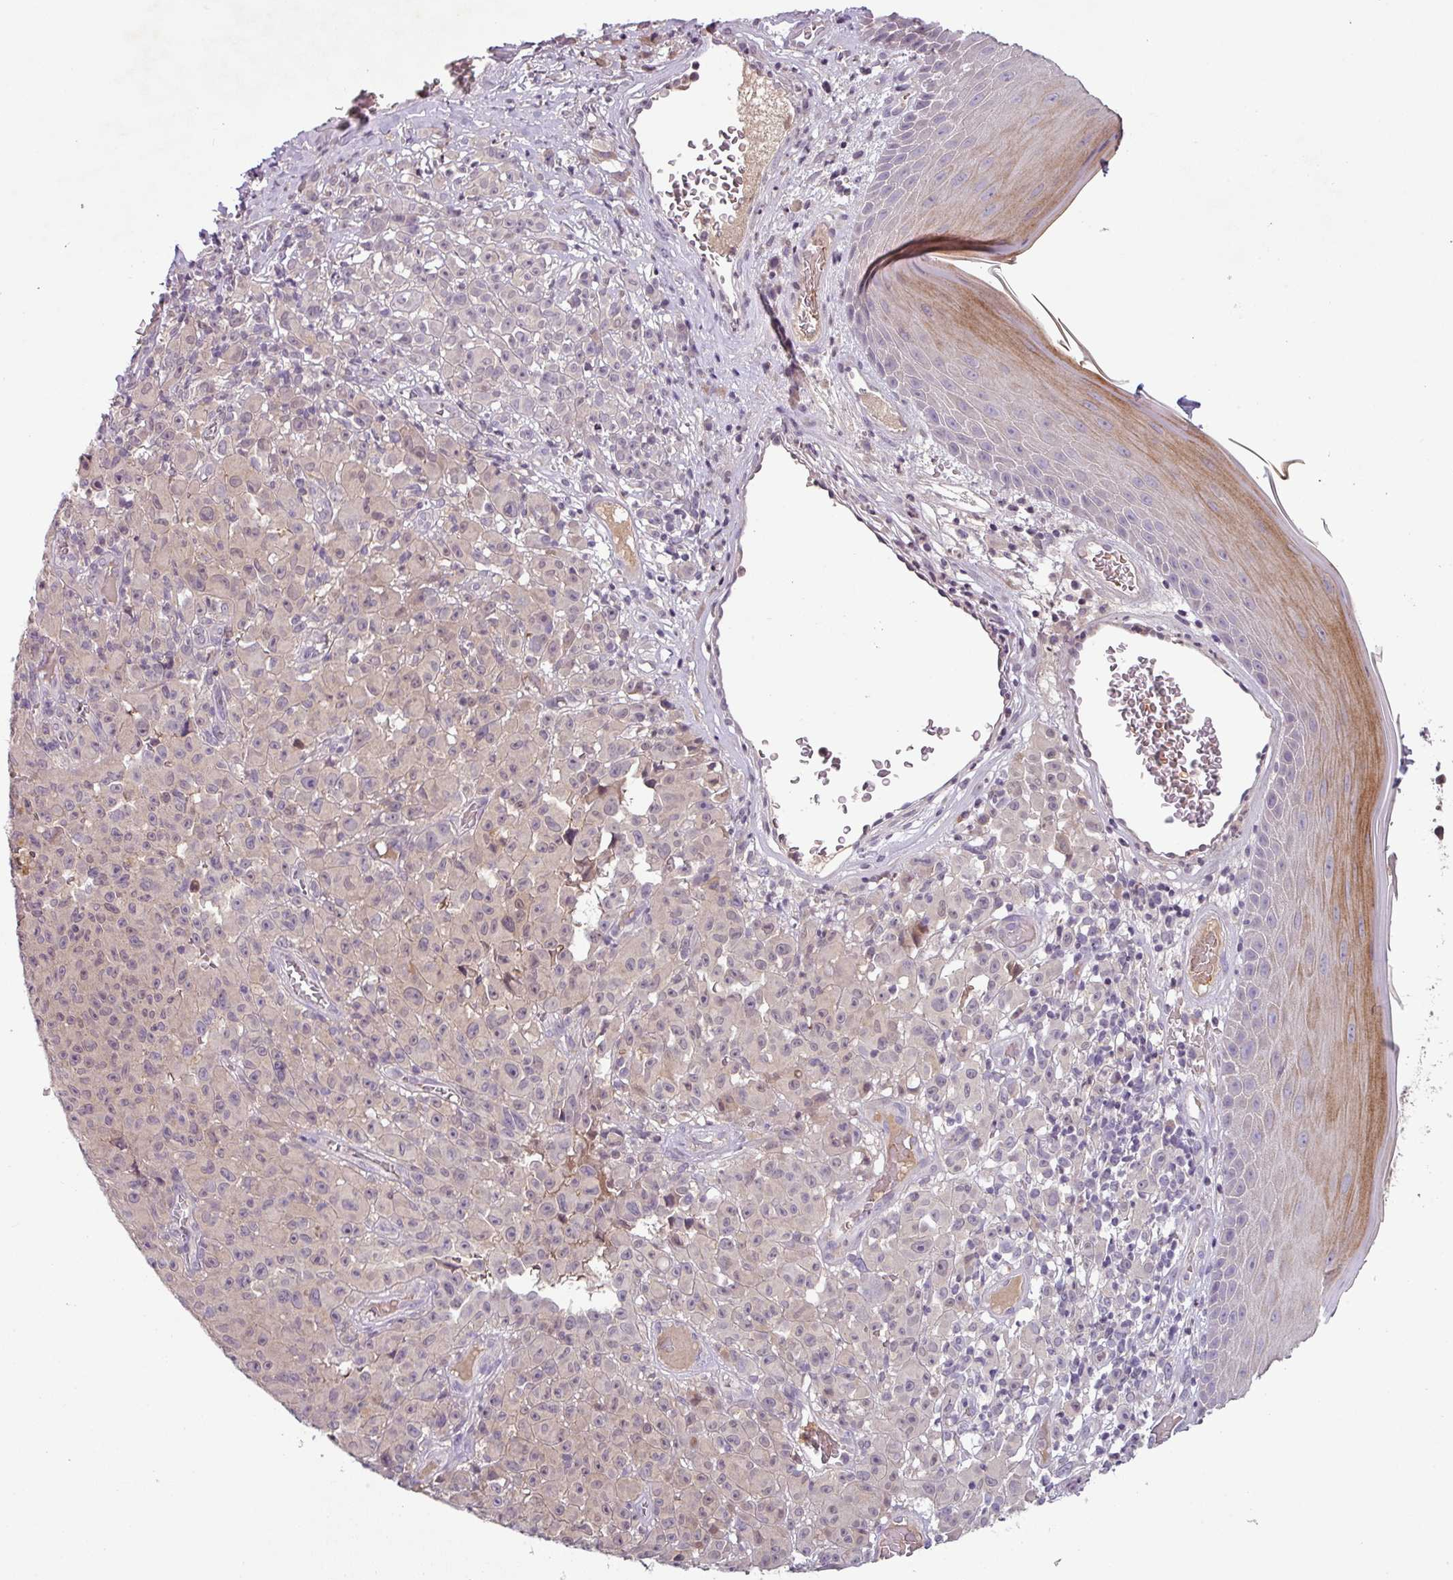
{"staining": {"intensity": "weak", "quantity": "<25%", "location": "cytoplasmic/membranous,nuclear"}, "tissue": "melanoma", "cell_type": "Tumor cells", "image_type": "cancer", "snomed": [{"axis": "morphology", "description": "Malignant melanoma, NOS"}, {"axis": "topography", "description": "Skin"}], "caption": "Histopathology image shows no significant protein expression in tumor cells of melanoma.", "gene": "SLC5A10", "patient": {"sex": "female", "age": 82}}